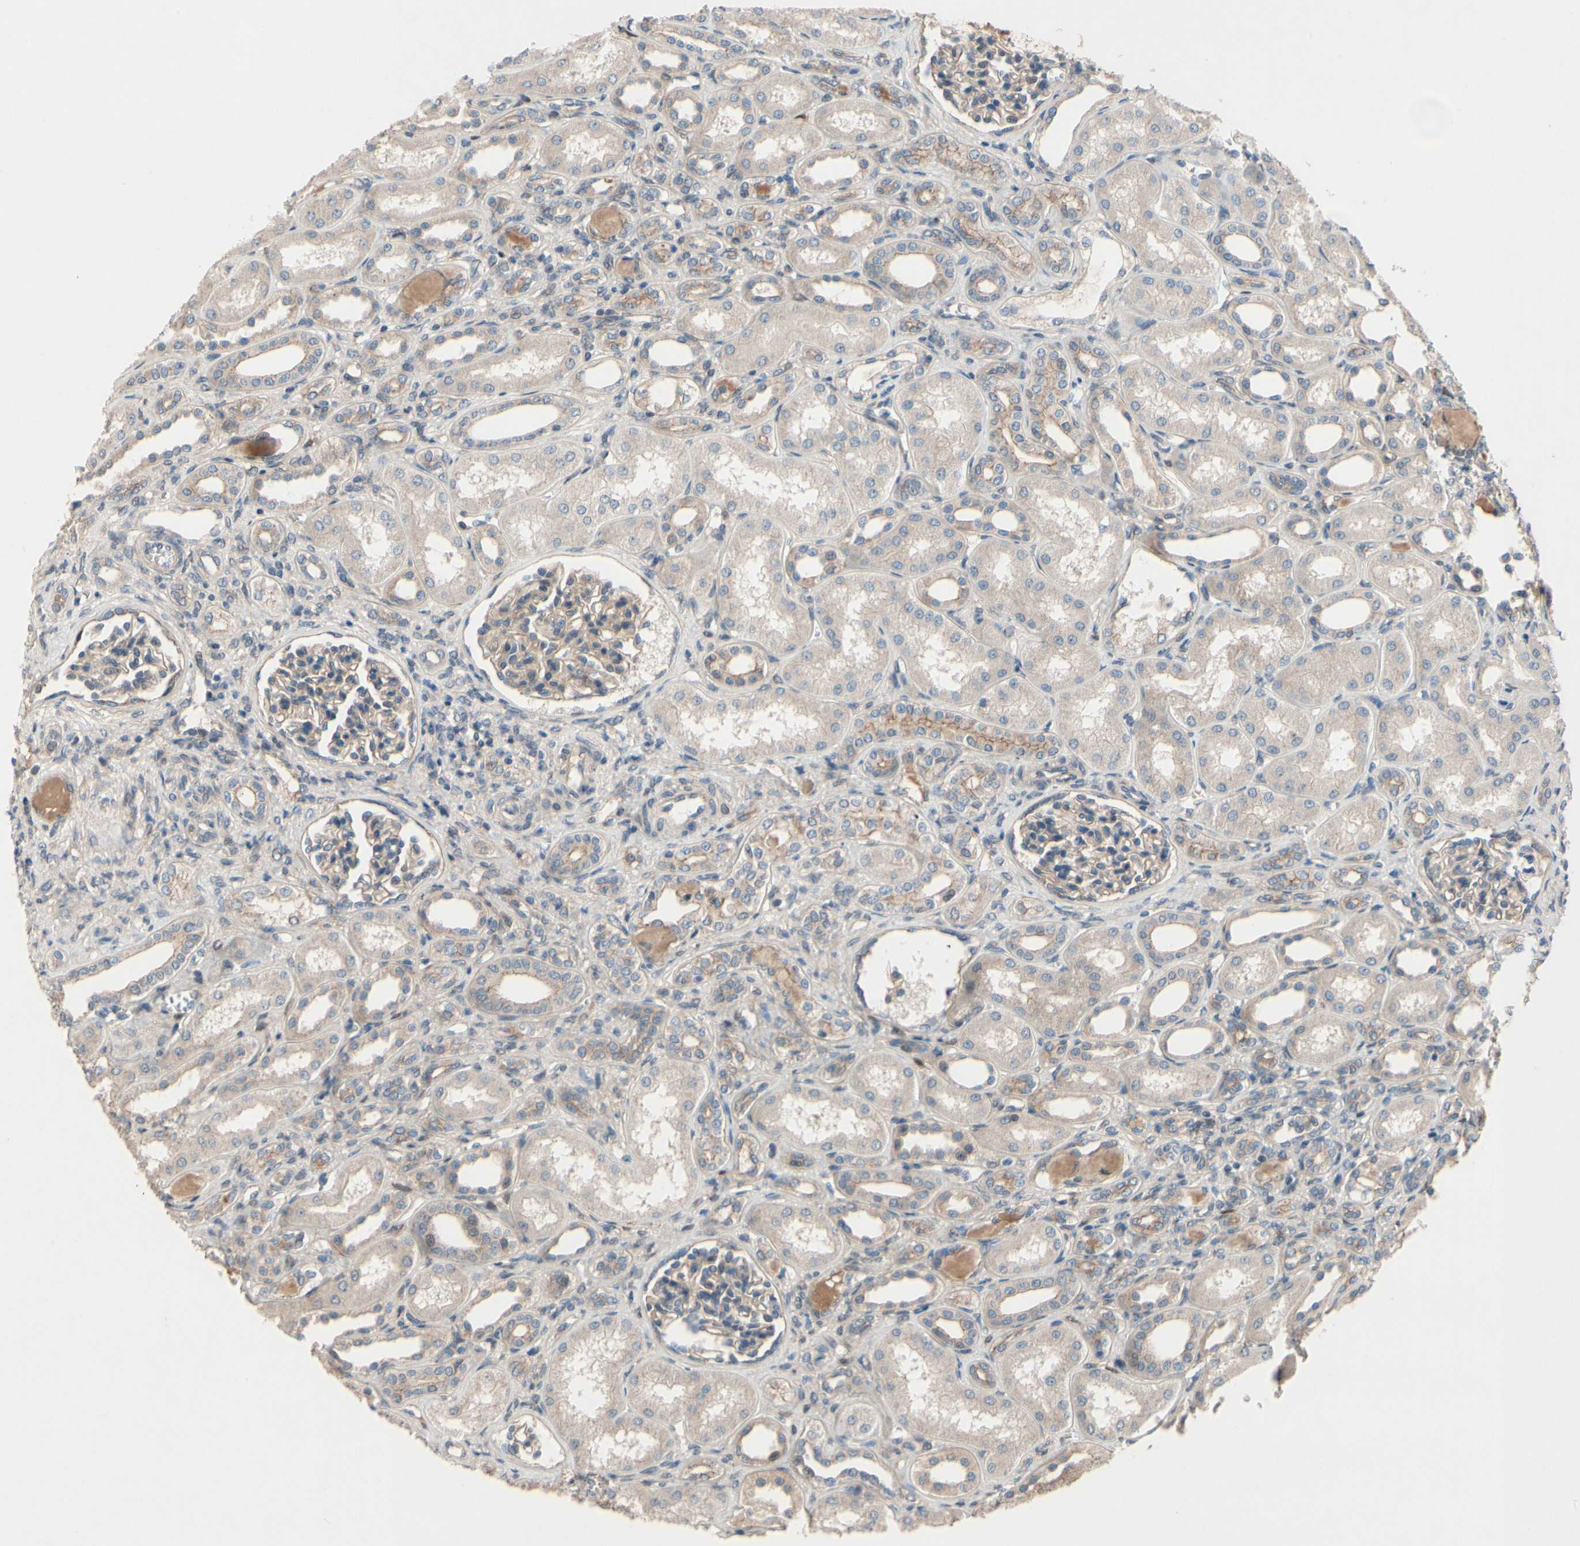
{"staining": {"intensity": "weak", "quantity": ">75%", "location": "cytoplasmic/membranous"}, "tissue": "kidney", "cell_type": "Cells in glomeruli", "image_type": "normal", "snomed": [{"axis": "morphology", "description": "Normal tissue, NOS"}, {"axis": "topography", "description": "Kidney"}], "caption": "Protein analysis of normal kidney reveals weak cytoplasmic/membranous staining in about >75% of cells in glomeruli.", "gene": "ICAM5", "patient": {"sex": "male", "age": 7}}